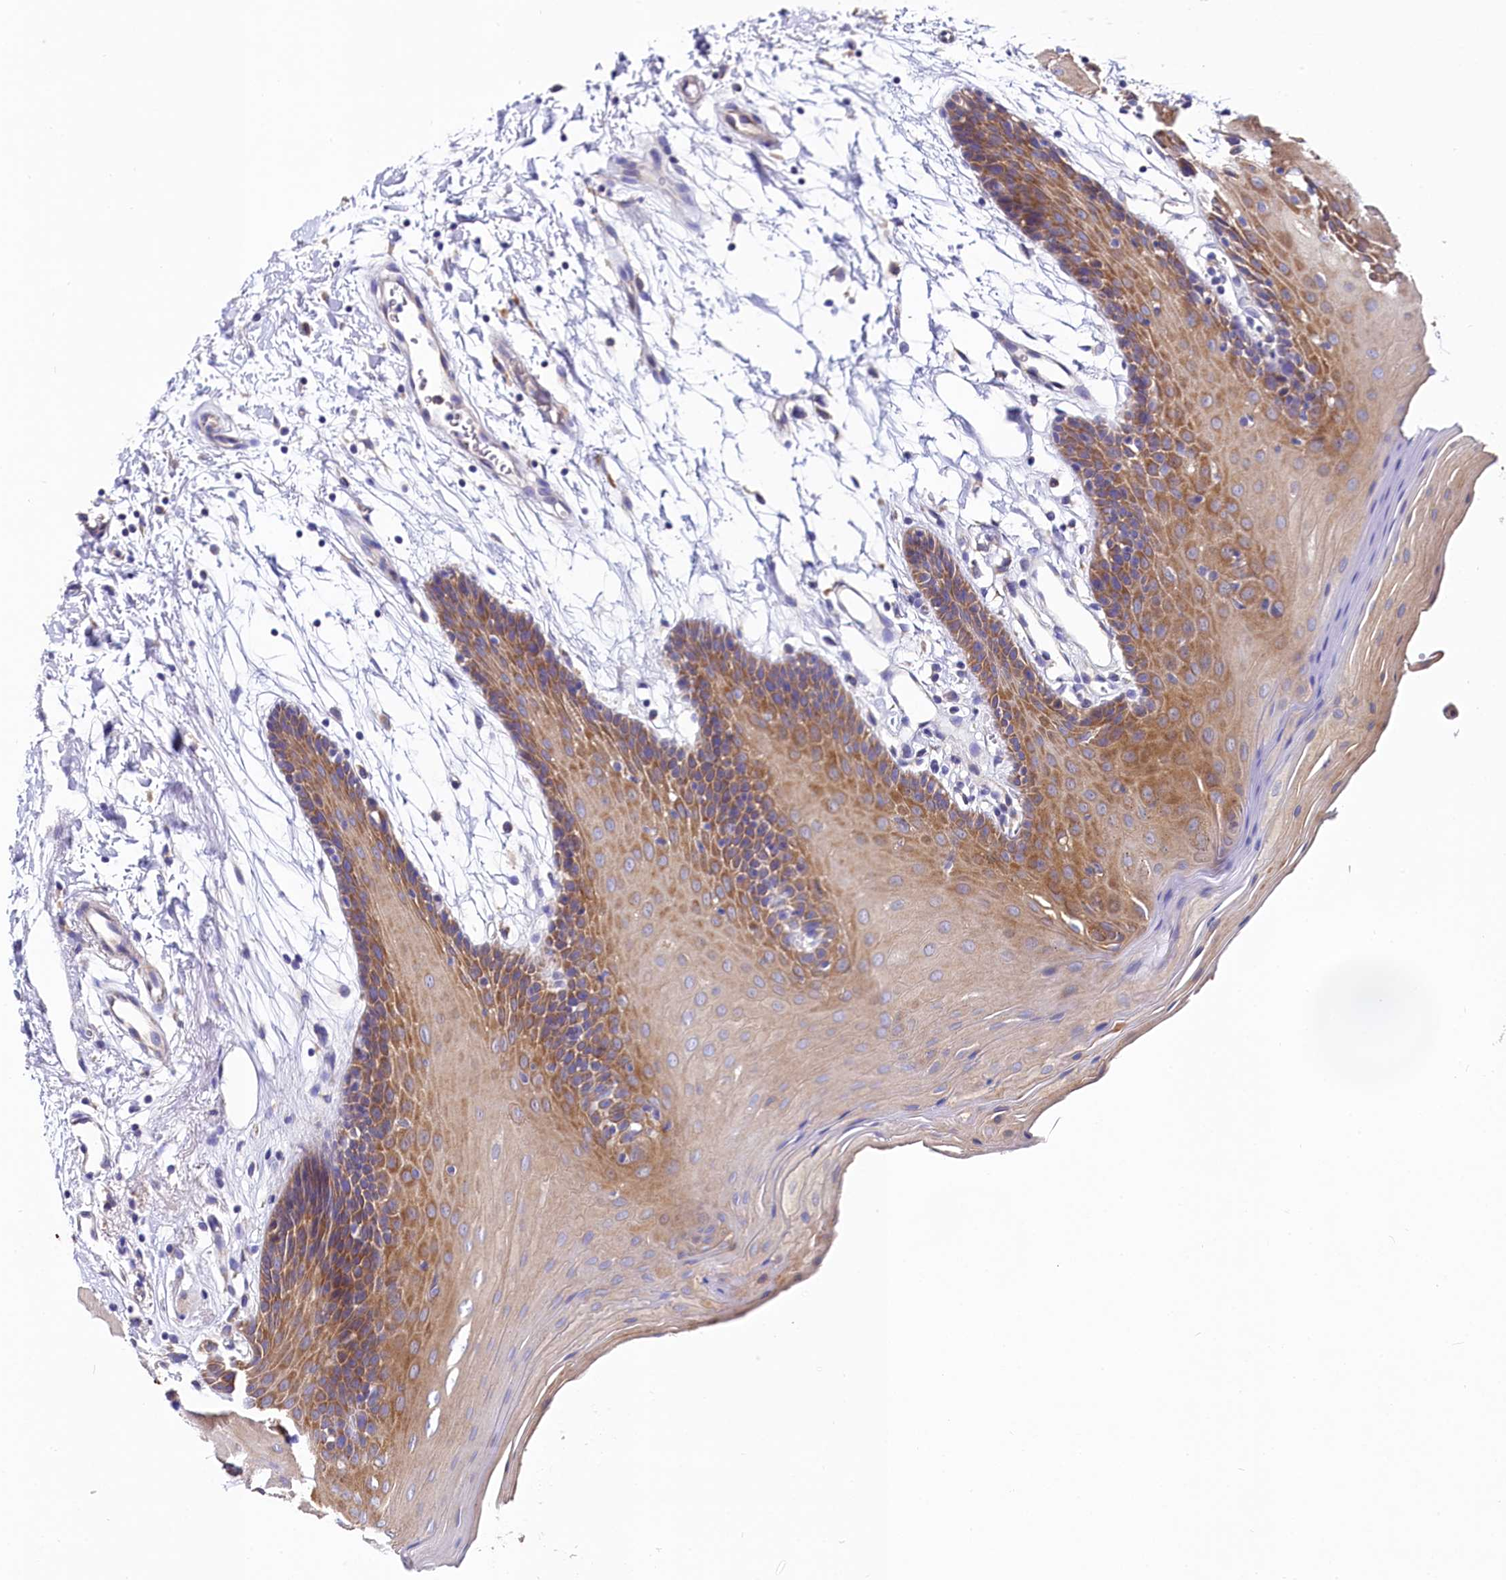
{"staining": {"intensity": "moderate", "quantity": "25%-75%", "location": "cytoplasmic/membranous"}, "tissue": "oral mucosa", "cell_type": "Squamous epithelial cells", "image_type": "normal", "snomed": [{"axis": "morphology", "description": "Normal tissue, NOS"}, {"axis": "topography", "description": "Skeletal muscle"}, {"axis": "topography", "description": "Oral tissue"}, {"axis": "topography", "description": "Salivary gland"}, {"axis": "topography", "description": "Peripheral nerve tissue"}], "caption": "Protein expression analysis of normal oral mucosa exhibits moderate cytoplasmic/membranous positivity in about 25%-75% of squamous epithelial cells.", "gene": "QARS1", "patient": {"sex": "male", "age": 54}}